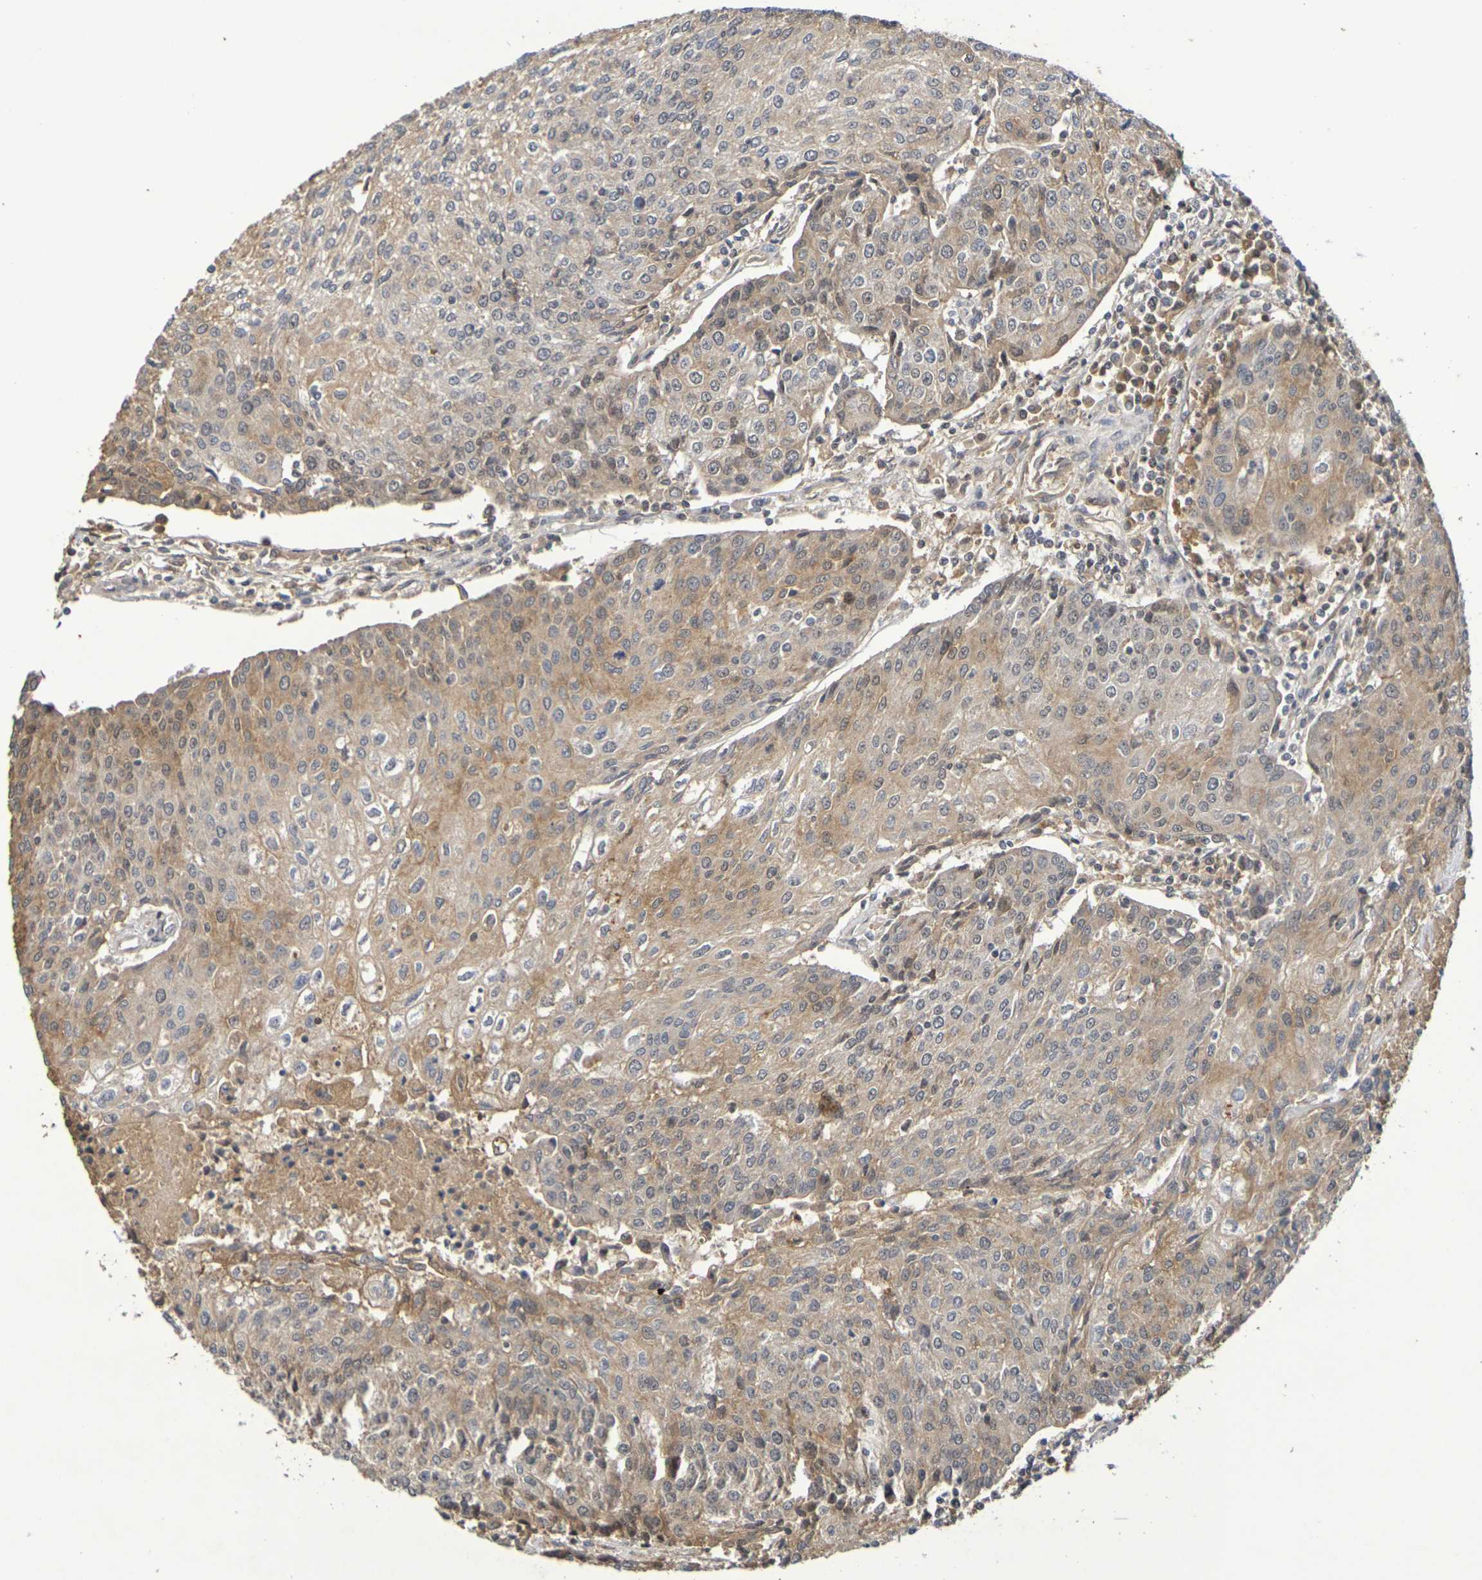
{"staining": {"intensity": "moderate", "quantity": "25%-75%", "location": "cytoplasmic/membranous"}, "tissue": "urothelial cancer", "cell_type": "Tumor cells", "image_type": "cancer", "snomed": [{"axis": "morphology", "description": "Urothelial carcinoma, High grade"}, {"axis": "topography", "description": "Urinary bladder"}], "caption": "This photomicrograph displays immunohistochemistry (IHC) staining of urothelial cancer, with medium moderate cytoplasmic/membranous positivity in approximately 25%-75% of tumor cells.", "gene": "TERF2", "patient": {"sex": "female", "age": 85}}